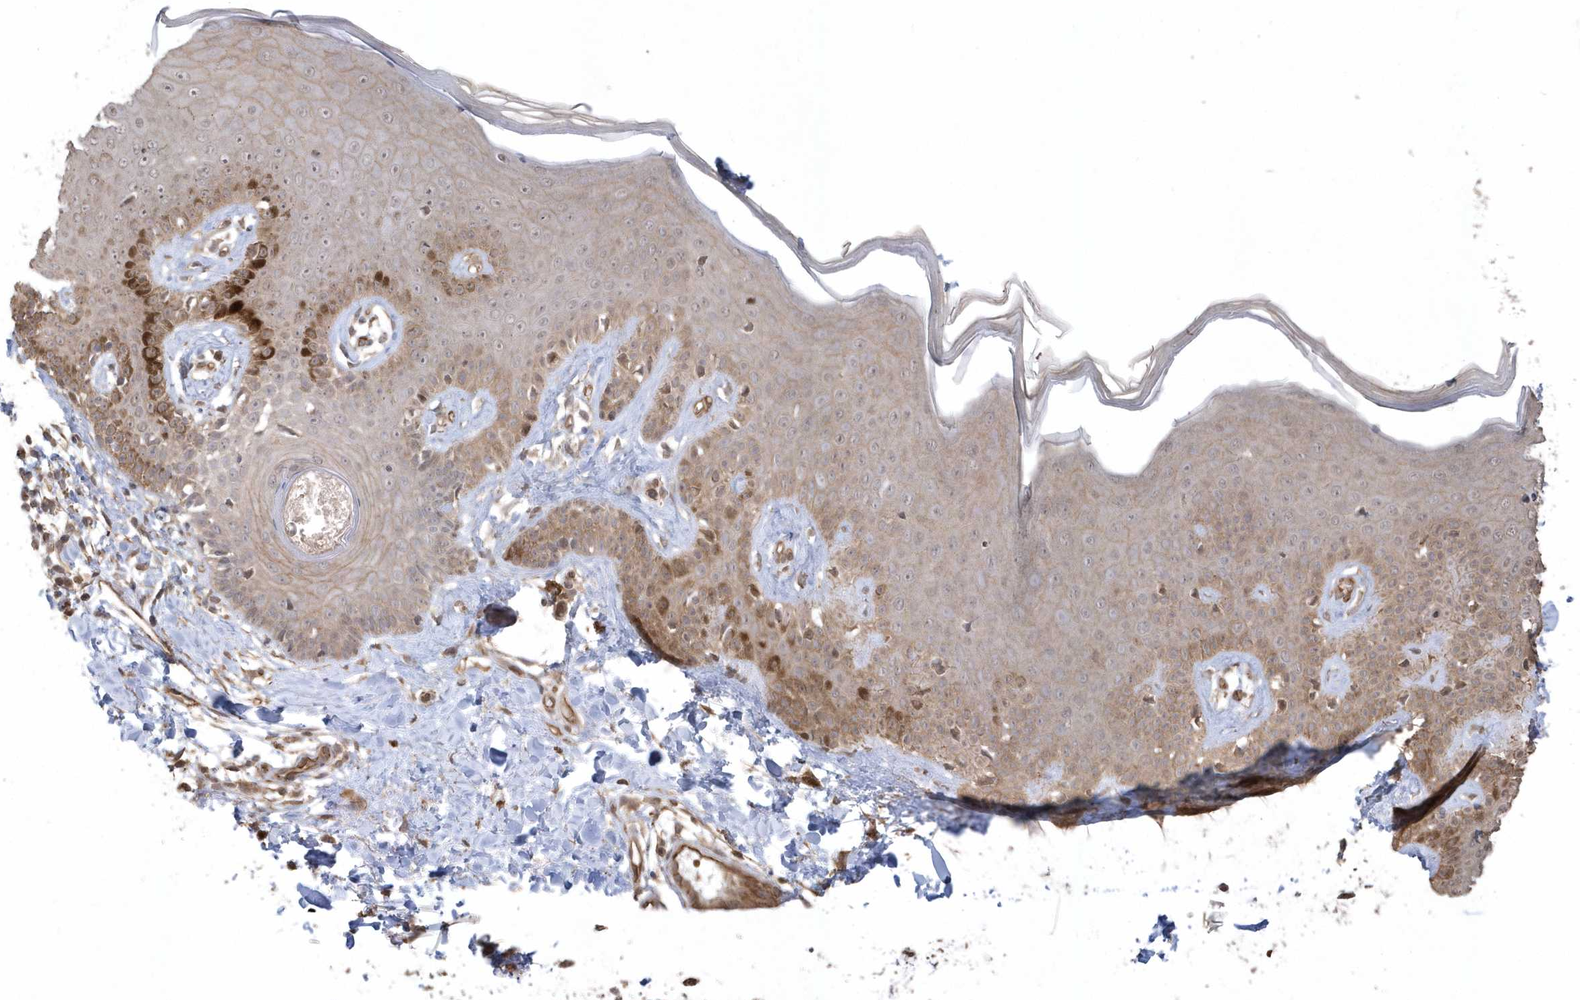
{"staining": {"intensity": "moderate", "quantity": ">75%", "location": "cytoplasmic/membranous"}, "tissue": "skin", "cell_type": "Fibroblasts", "image_type": "normal", "snomed": [{"axis": "morphology", "description": "Normal tissue, NOS"}, {"axis": "topography", "description": "Skin"}], "caption": "Skin stained with DAB (3,3'-diaminobenzidine) immunohistochemistry displays medium levels of moderate cytoplasmic/membranous expression in approximately >75% of fibroblasts.", "gene": "HERPUD1", "patient": {"sex": "male", "age": 52}}